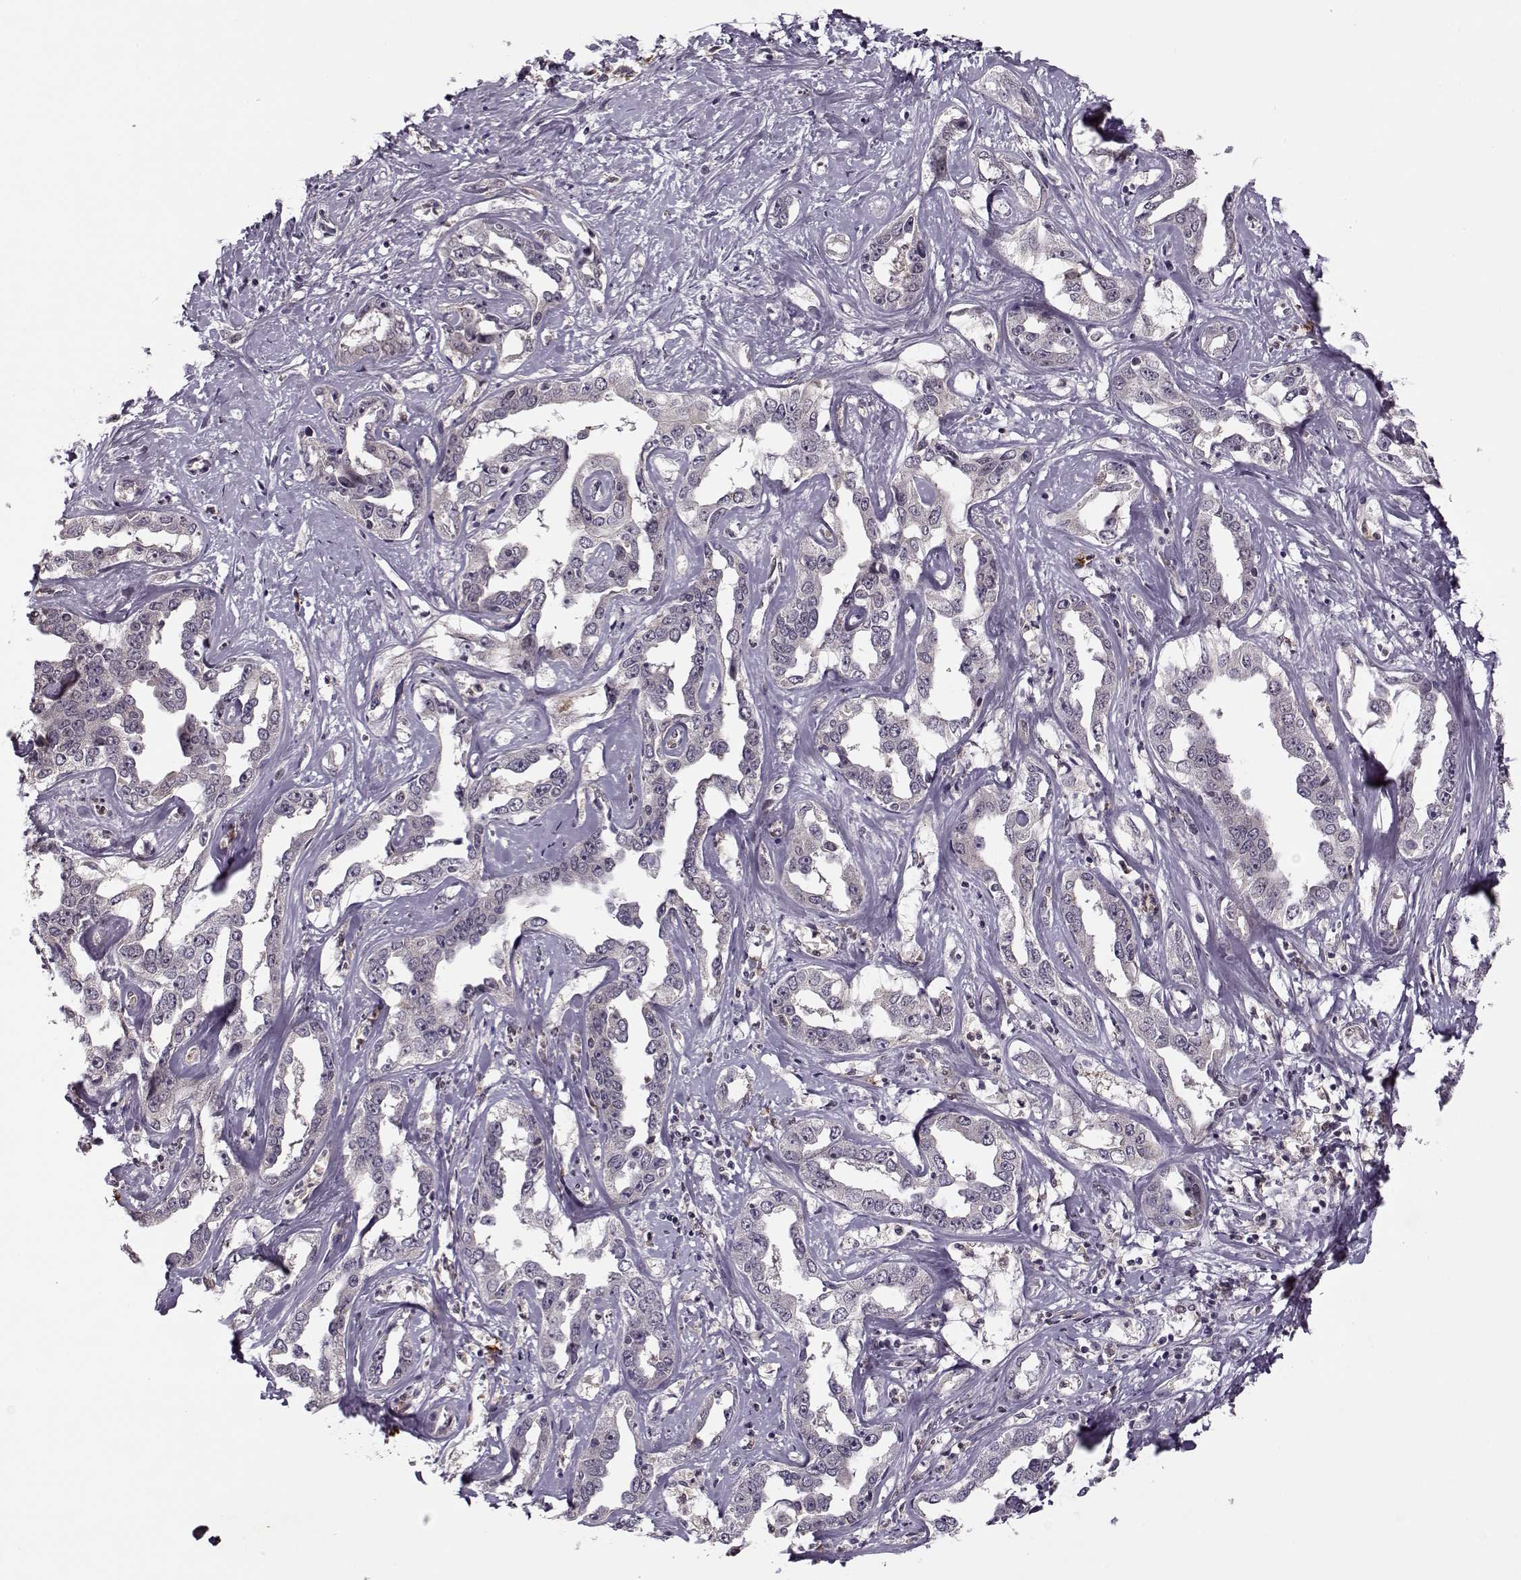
{"staining": {"intensity": "negative", "quantity": "none", "location": "none"}, "tissue": "liver cancer", "cell_type": "Tumor cells", "image_type": "cancer", "snomed": [{"axis": "morphology", "description": "Cholangiocarcinoma"}, {"axis": "topography", "description": "Liver"}], "caption": "Immunohistochemistry (IHC) of human liver cholangiocarcinoma shows no staining in tumor cells. The staining is performed using DAB (3,3'-diaminobenzidine) brown chromogen with nuclei counter-stained in using hematoxylin.", "gene": "DENND4B", "patient": {"sex": "male", "age": 59}}